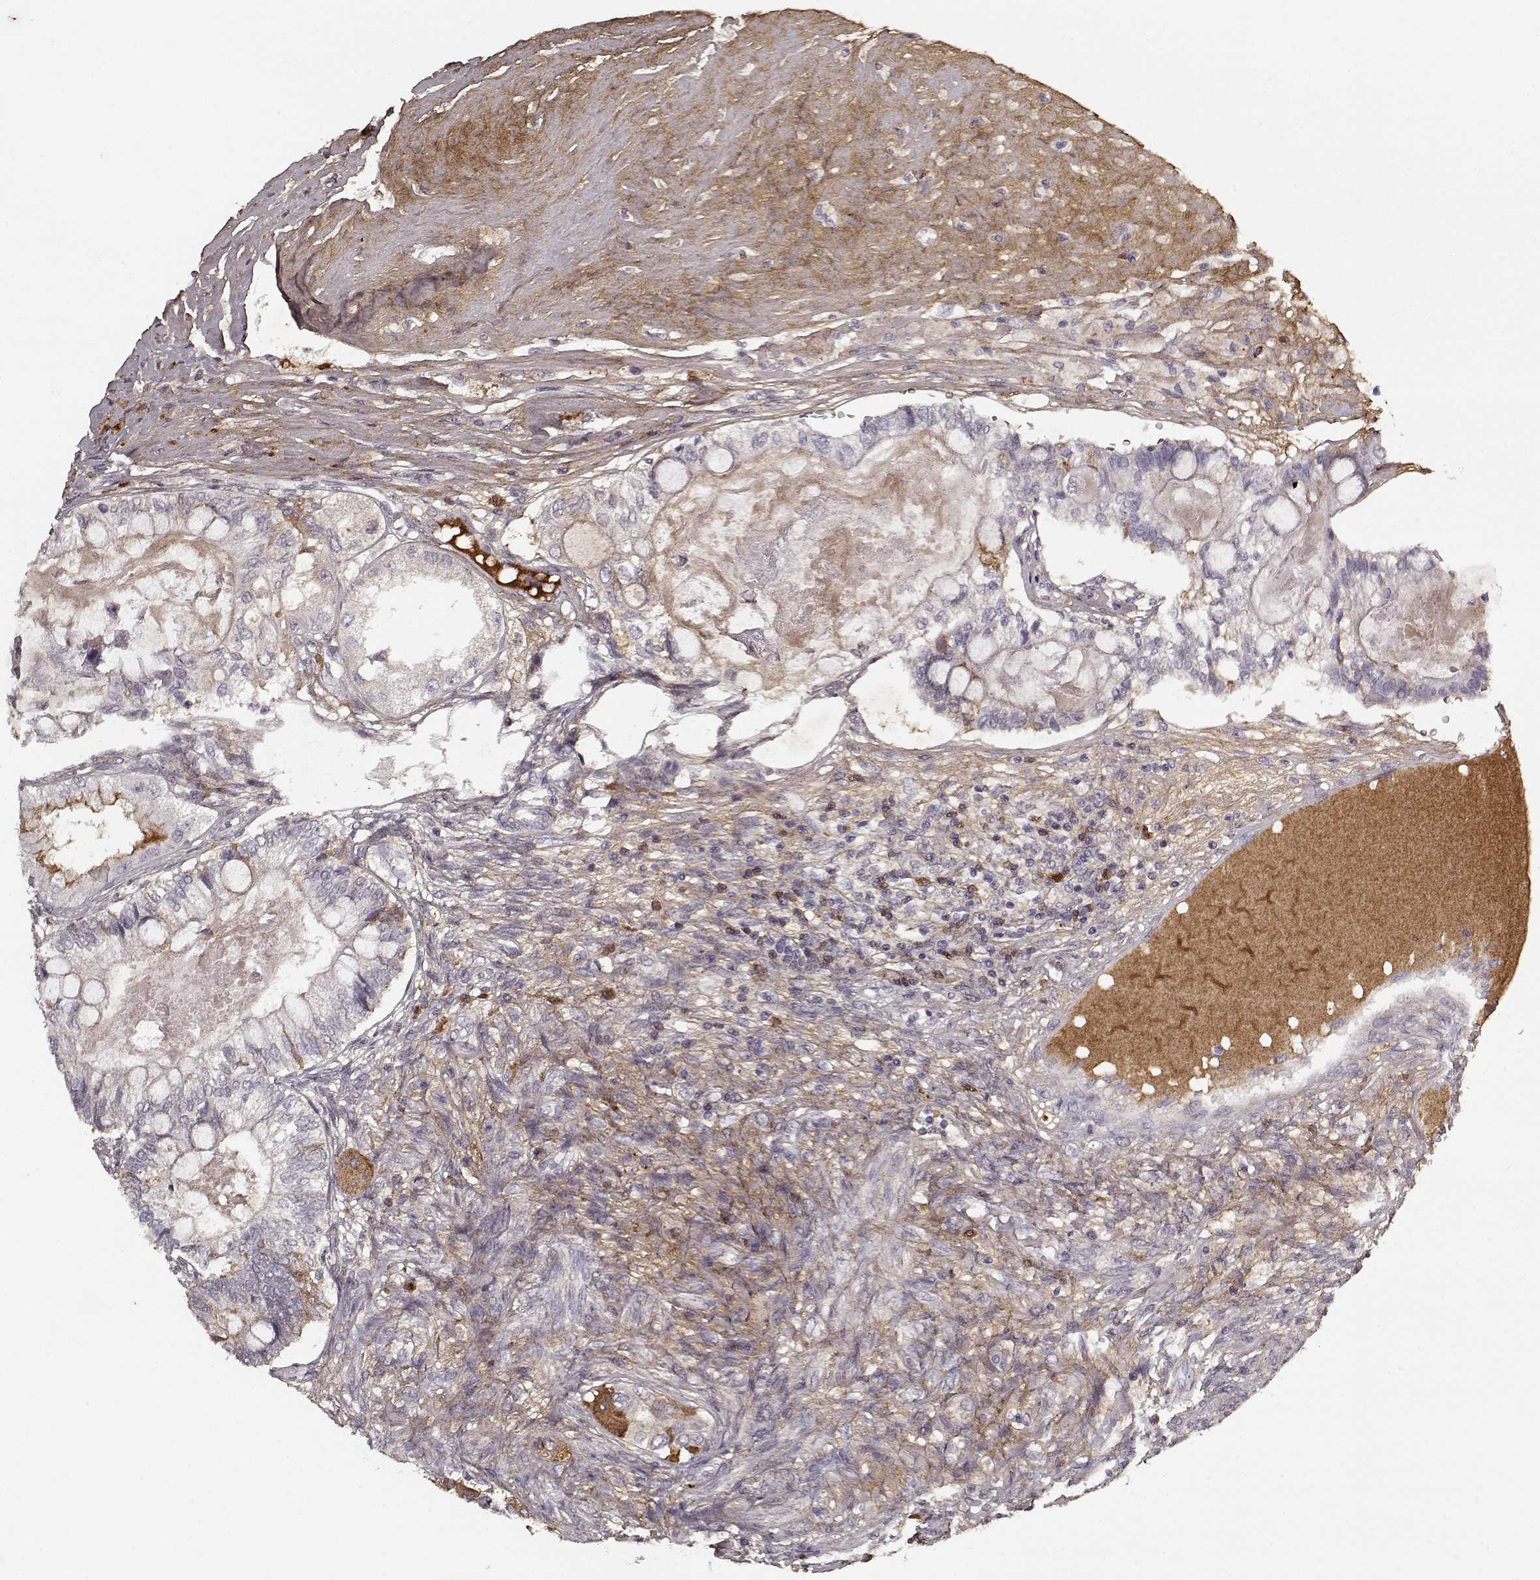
{"staining": {"intensity": "negative", "quantity": "none", "location": "none"}, "tissue": "testis cancer", "cell_type": "Tumor cells", "image_type": "cancer", "snomed": [{"axis": "morphology", "description": "Seminoma, NOS"}, {"axis": "morphology", "description": "Carcinoma, Embryonal, NOS"}, {"axis": "topography", "description": "Testis"}], "caption": "Human embryonal carcinoma (testis) stained for a protein using immunohistochemistry (IHC) shows no expression in tumor cells.", "gene": "LUM", "patient": {"sex": "male", "age": 41}}